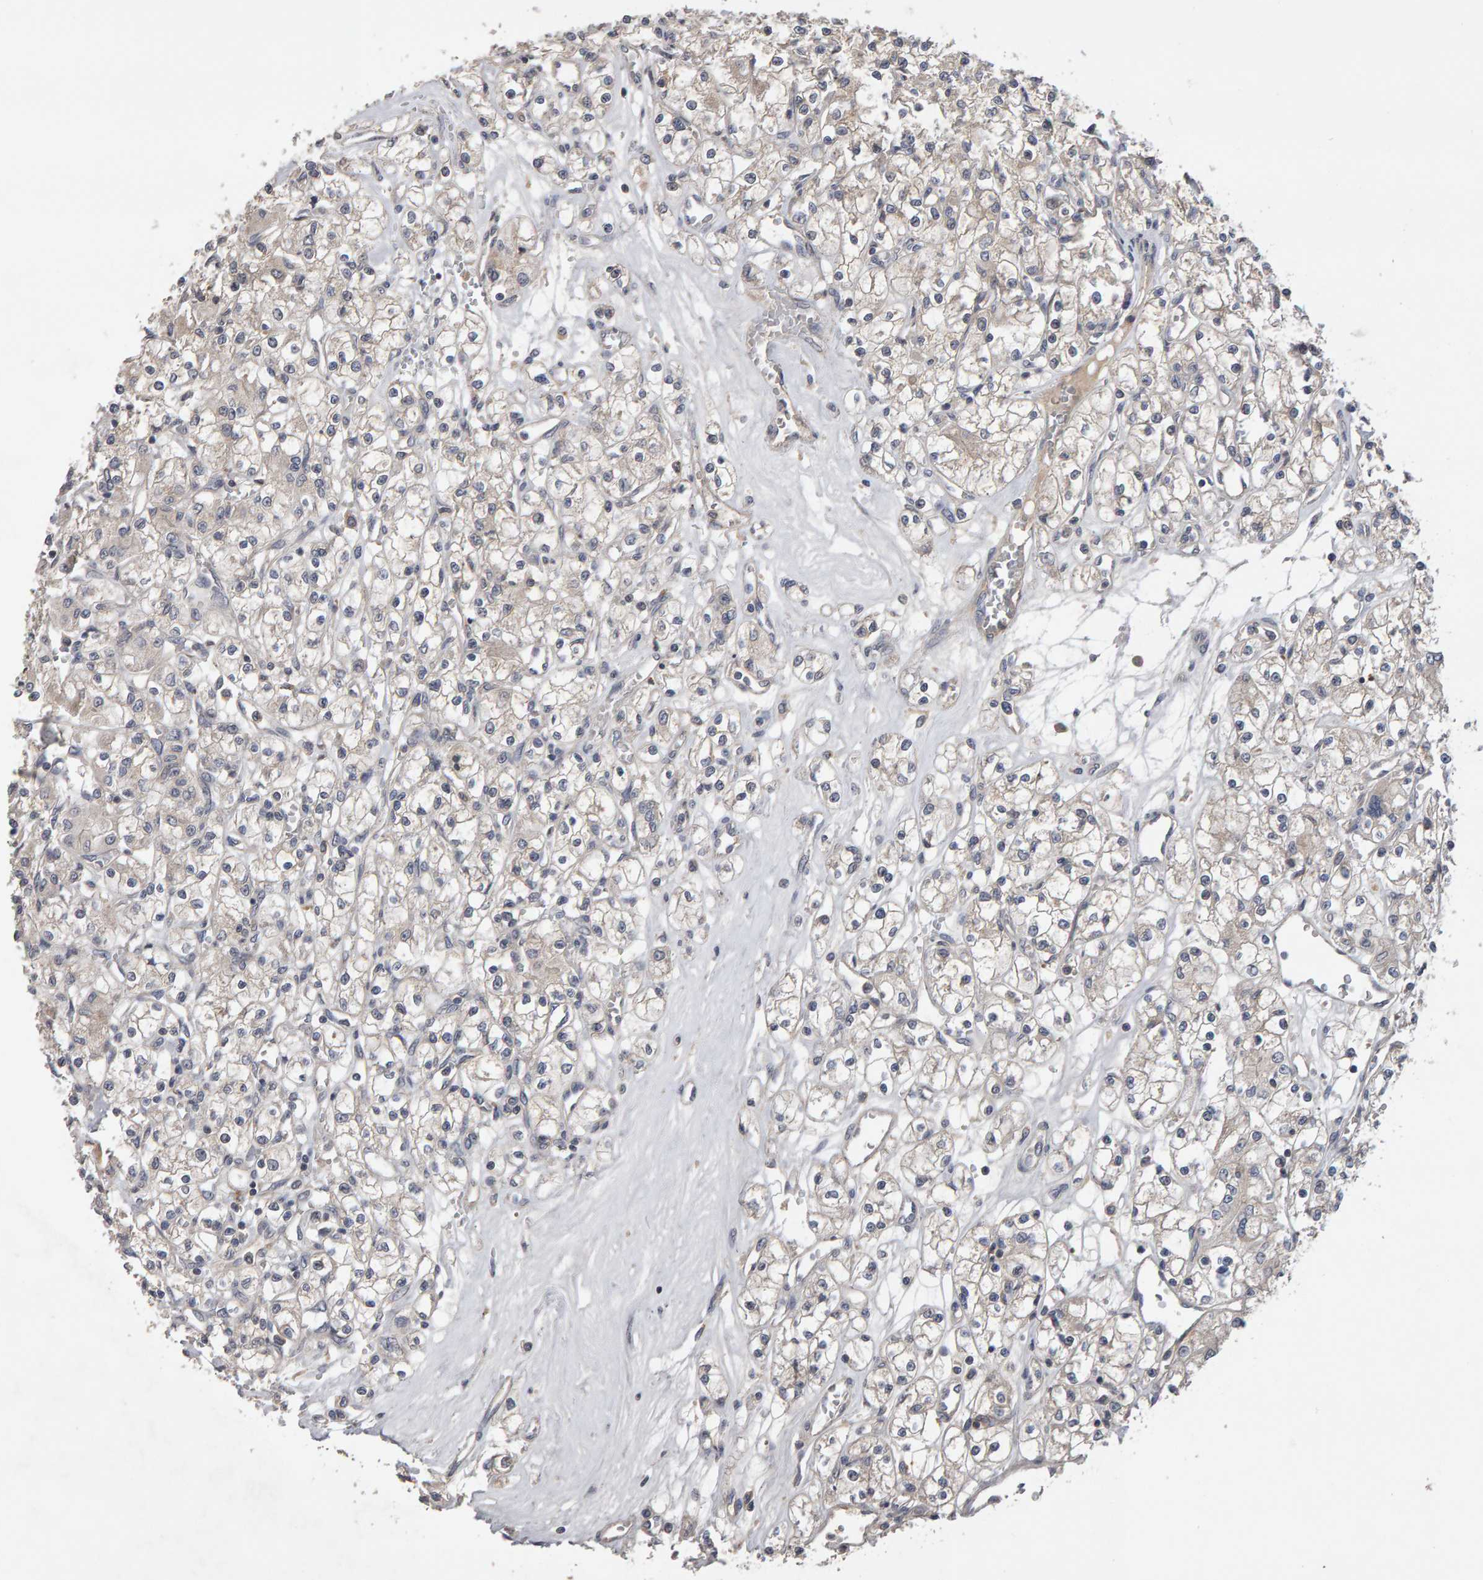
{"staining": {"intensity": "negative", "quantity": "none", "location": "none"}, "tissue": "renal cancer", "cell_type": "Tumor cells", "image_type": "cancer", "snomed": [{"axis": "morphology", "description": "Adenocarcinoma, NOS"}, {"axis": "topography", "description": "Kidney"}], "caption": "Tumor cells are negative for protein expression in human adenocarcinoma (renal). The staining was performed using DAB (3,3'-diaminobenzidine) to visualize the protein expression in brown, while the nuclei were stained in blue with hematoxylin (Magnification: 20x).", "gene": "COASY", "patient": {"sex": "female", "age": 59}}